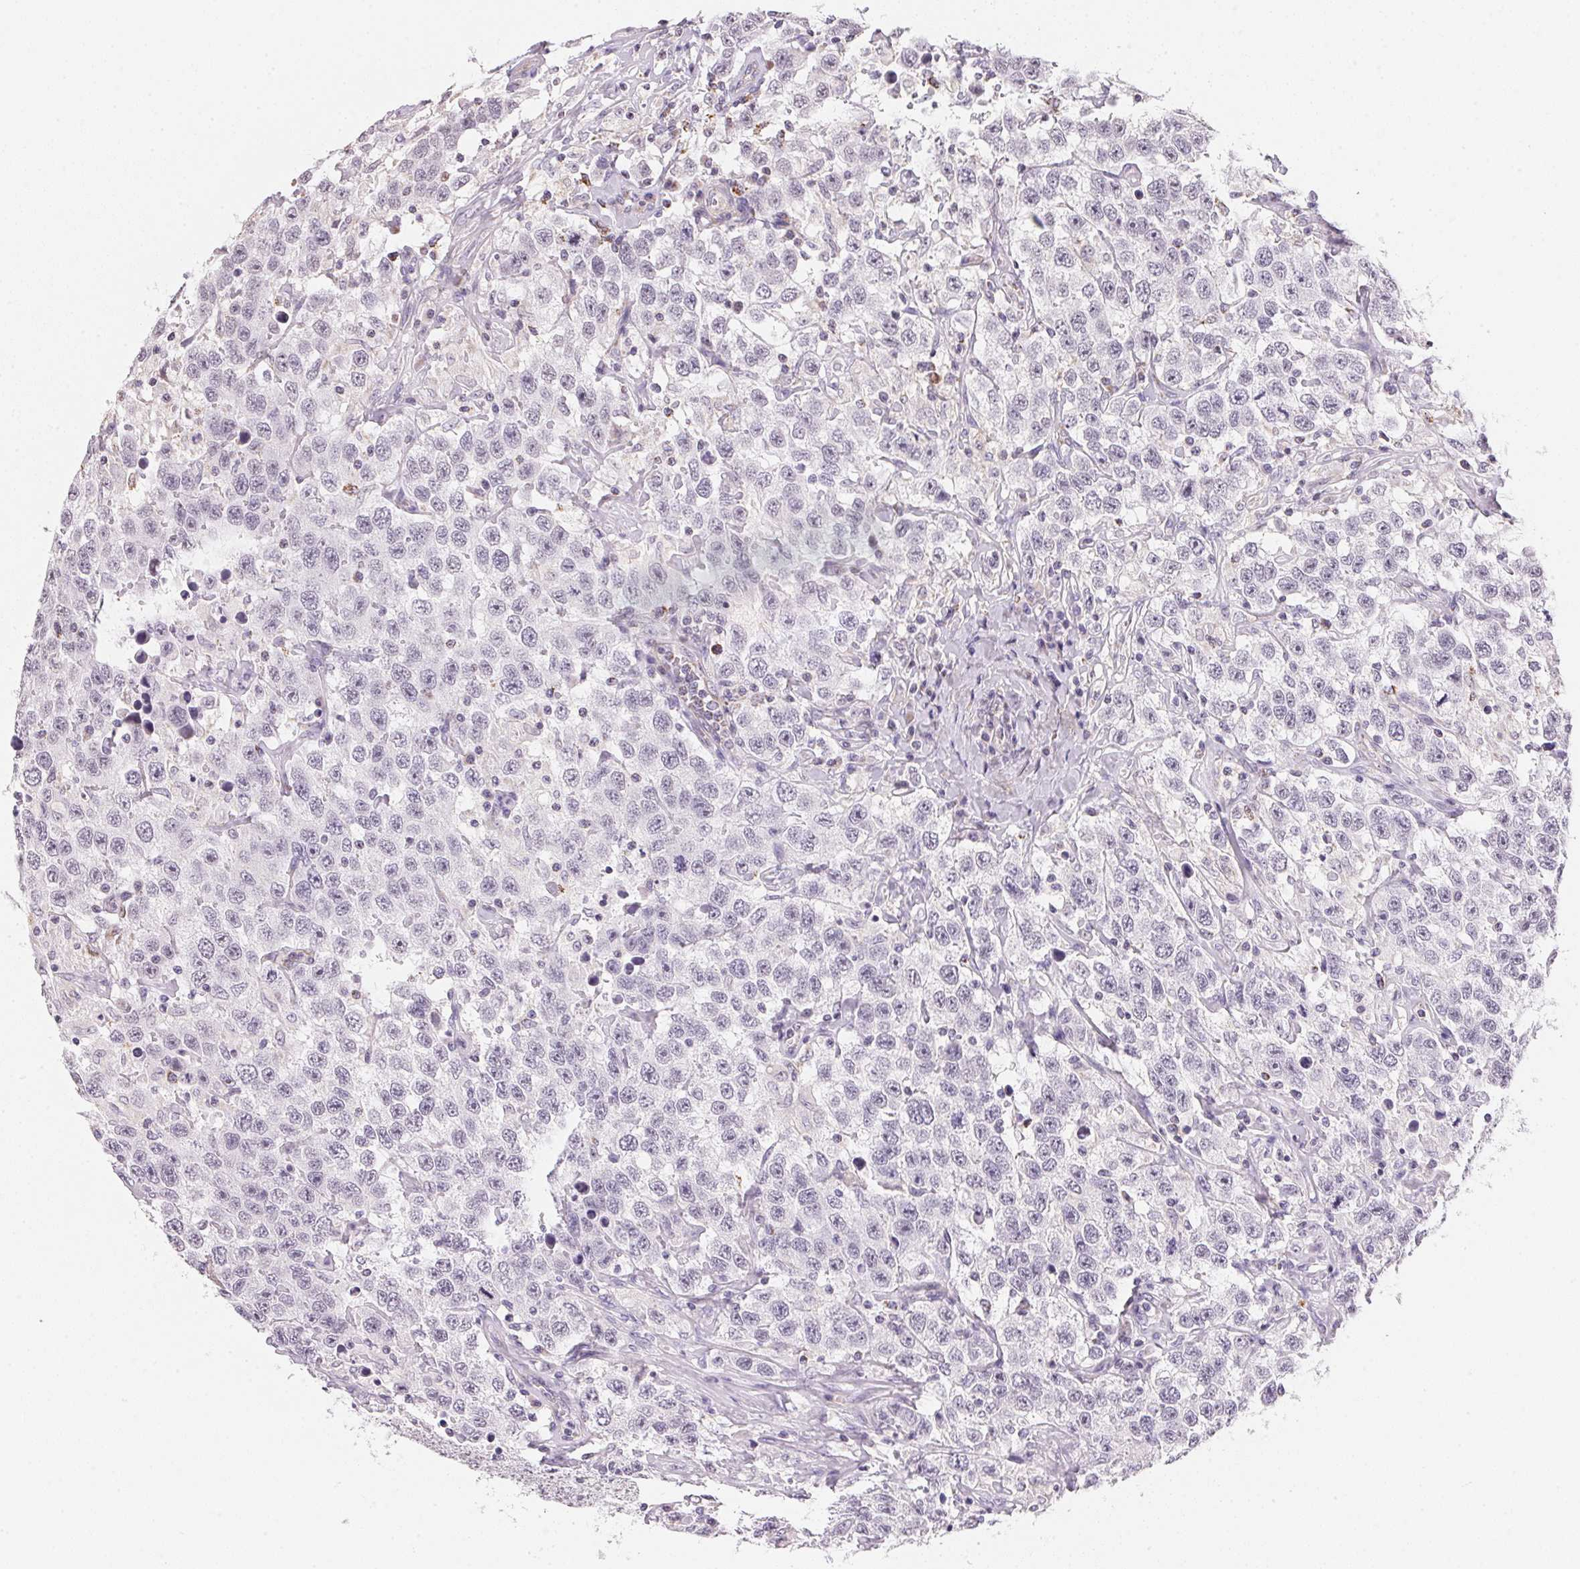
{"staining": {"intensity": "negative", "quantity": "none", "location": "none"}, "tissue": "testis cancer", "cell_type": "Tumor cells", "image_type": "cancer", "snomed": [{"axis": "morphology", "description": "Seminoma, NOS"}, {"axis": "topography", "description": "Testis"}], "caption": "Immunohistochemical staining of testis seminoma reveals no significant expression in tumor cells.", "gene": "GIPC2", "patient": {"sex": "male", "age": 41}}